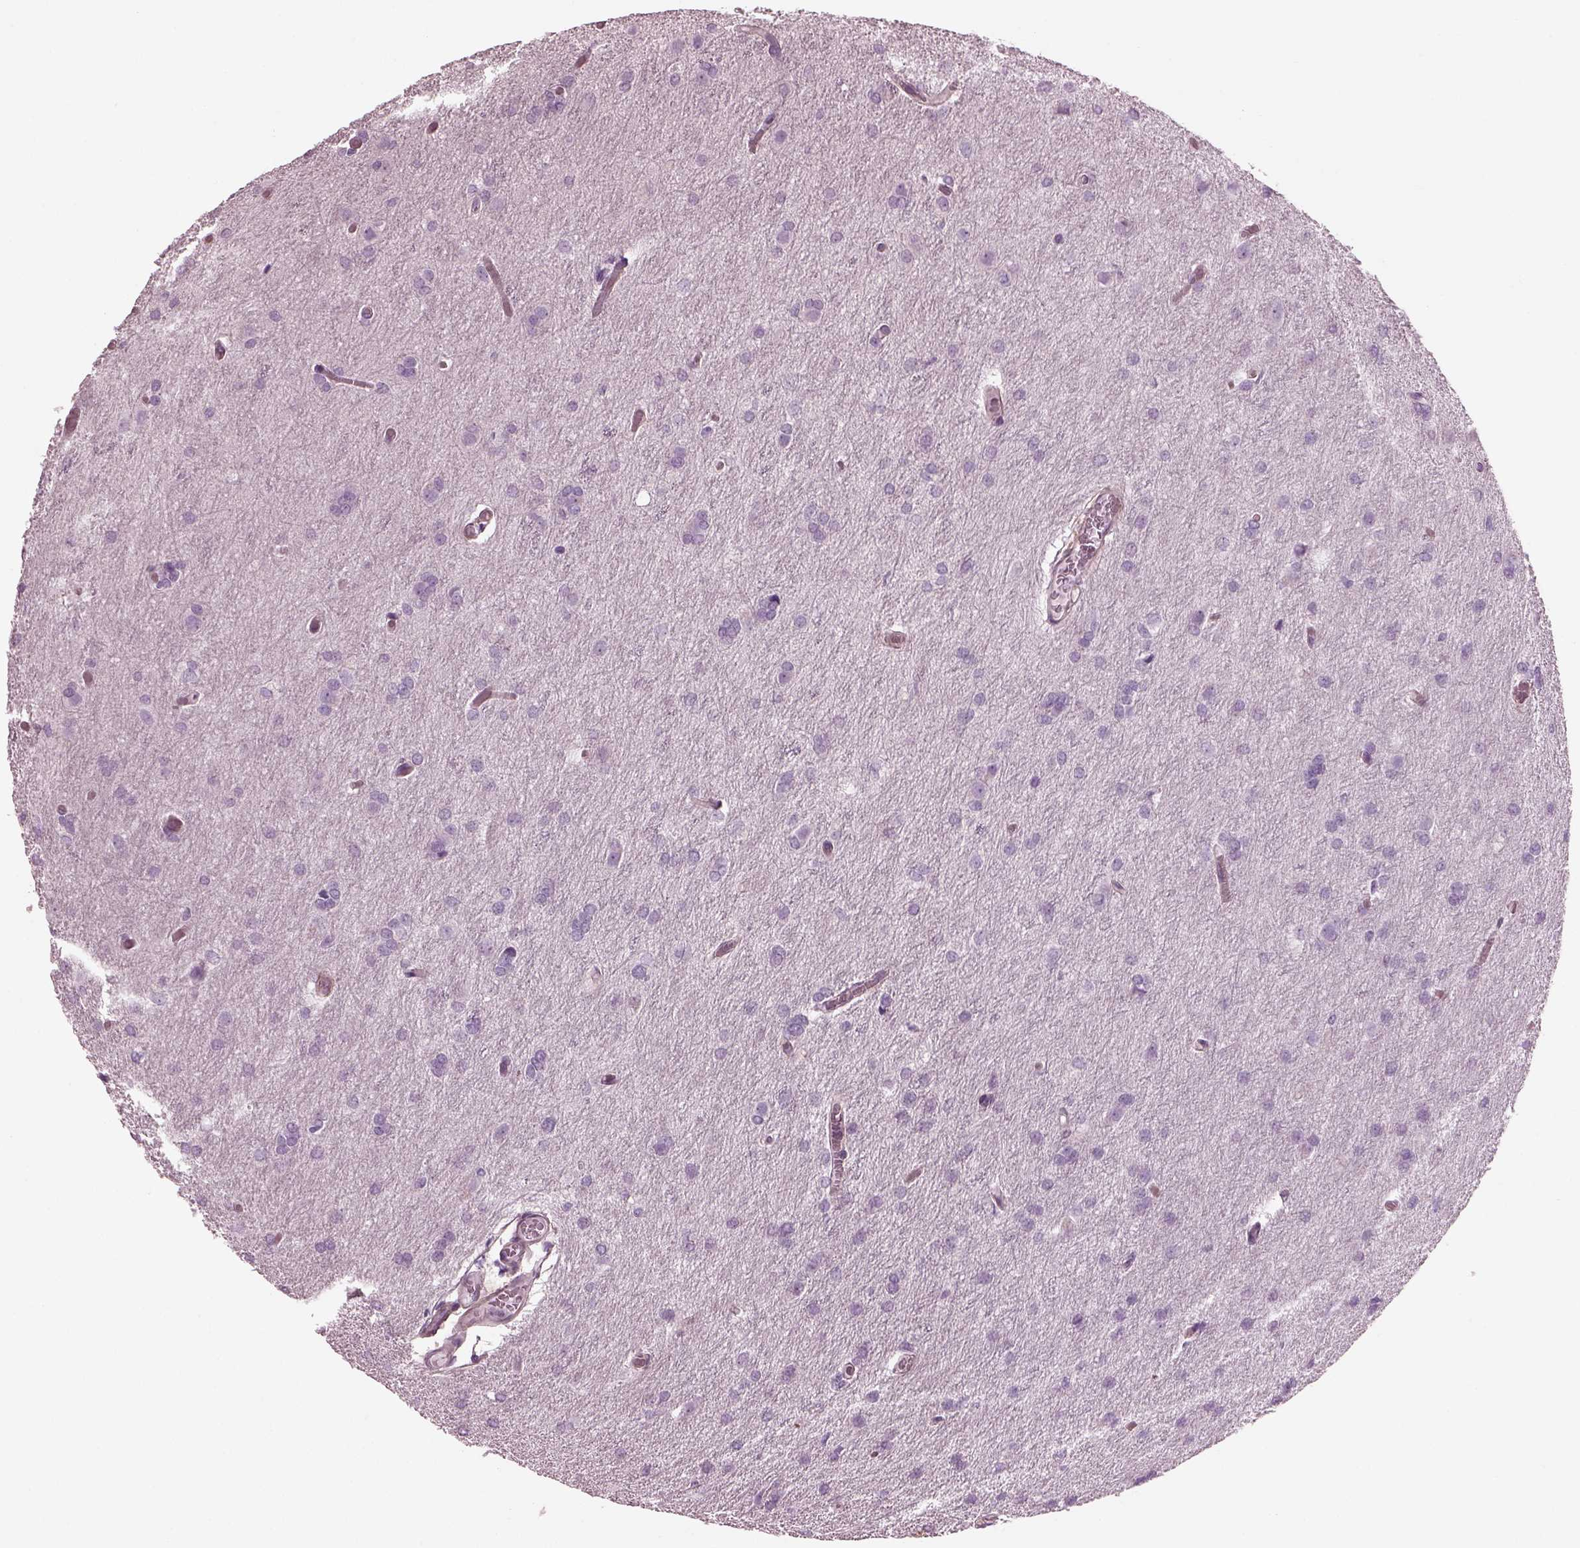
{"staining": {"intensity": "negative", "quantity": "none", "location": "none"}, "tissue": "glioma", "cell_type": "Tumor cells", "image_type": "cancer", "snomed": [{"axis": "morphology", "description": "Glioma, malignant, High grade"}, {"axis": "topography", "description": "Brain"}], "caption": "Tumor cells are negative for brown protein staining in malignant glioma (high-grade).", "gene": "BFSP1", "patient": {"sex": "male", "age": 68}}